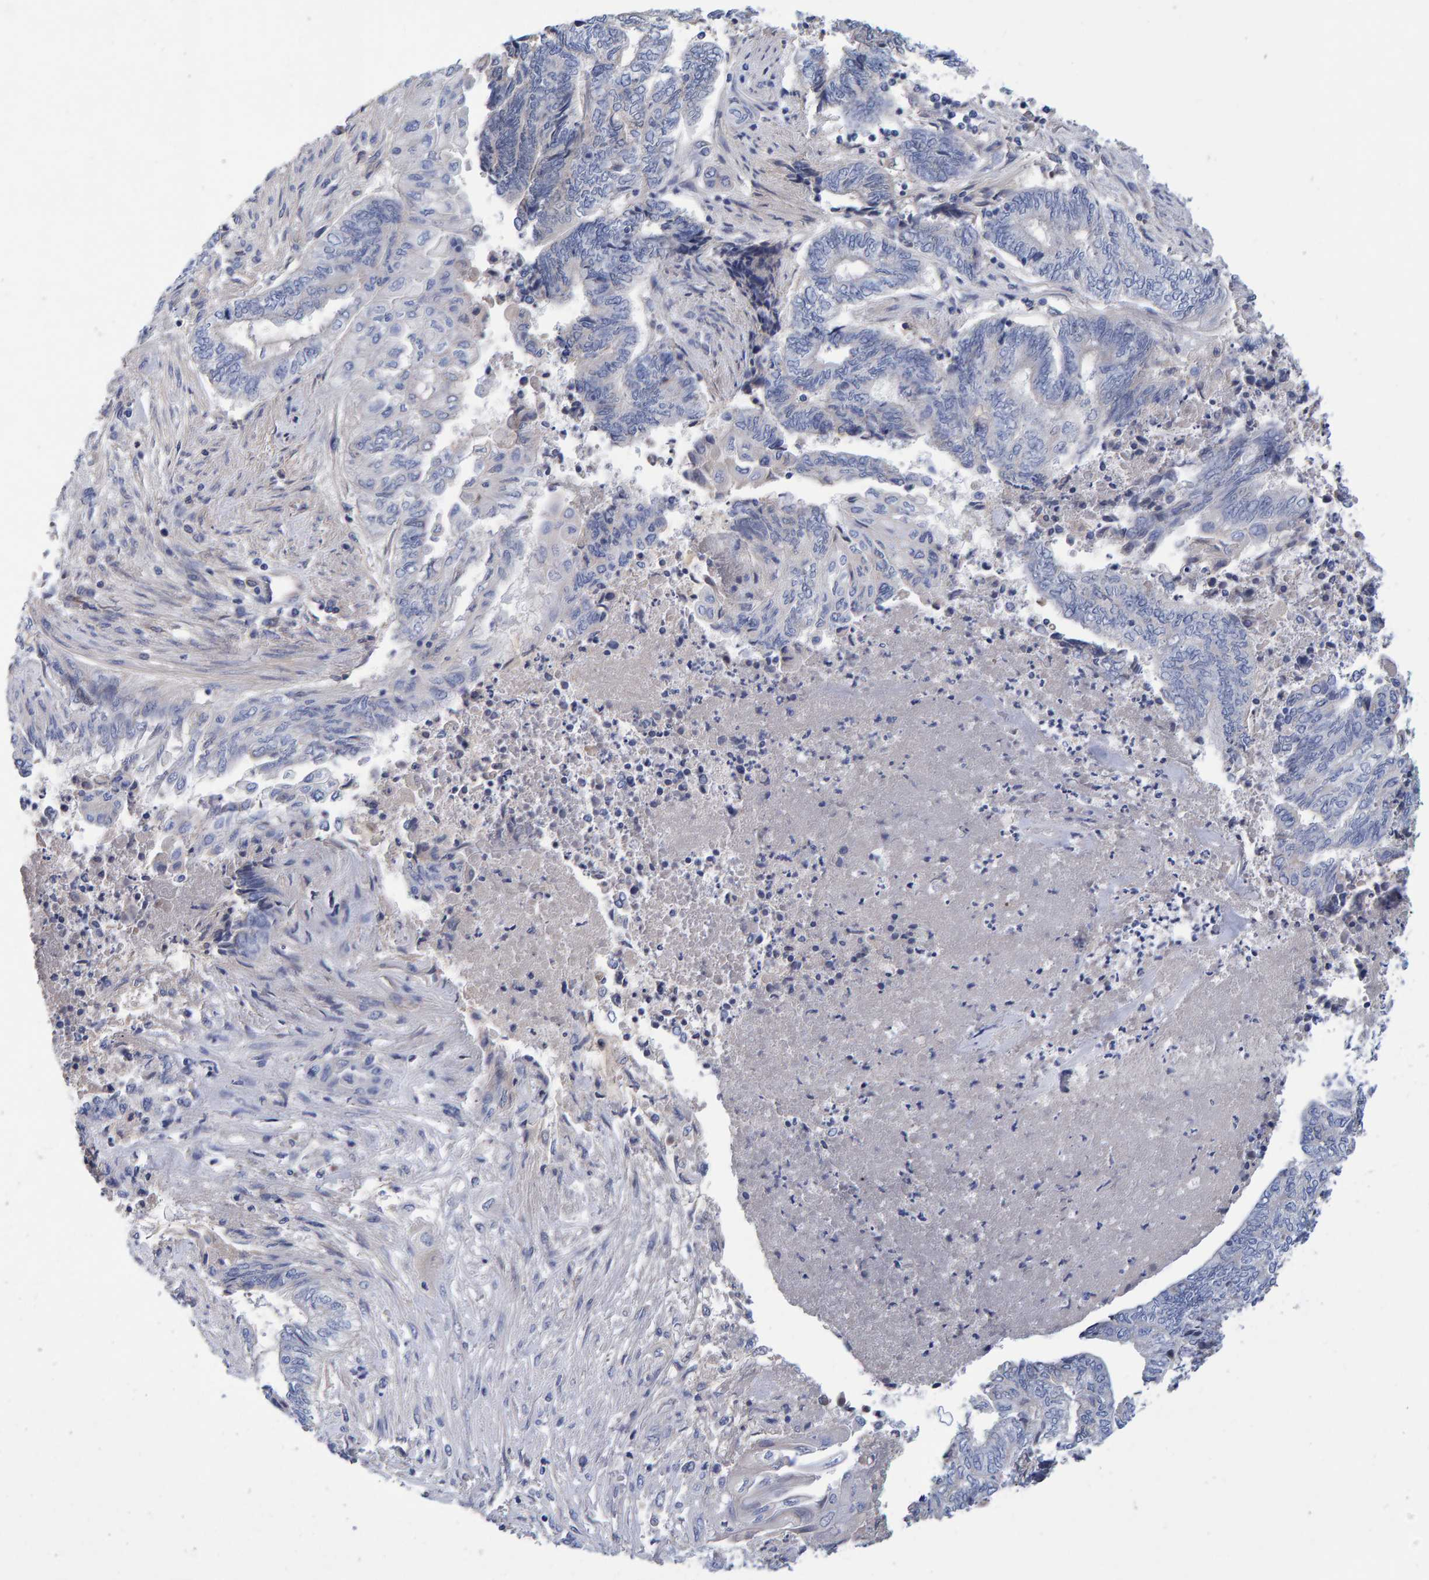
{"staining": {"intensity": "negative", "quantity": "none", "location": "none"}, "tissue": "endometrial cancer", "cell_type": "Tumor cells", "image_type": "cancer", "snomed": [{"axis": "morphology", "description": "Adenocarcinoma, NOS"}, {"axis": "topography", "description": "Uterus"}, {"axis": "topography", "description": "Endometrium"}], "caption": "Human endometrial cancer stained for a protein using immunohistochemistry displays no expression in tumor cells.", "gene": "EFR3A", "patient": {"sex": "female", "age": 70}}